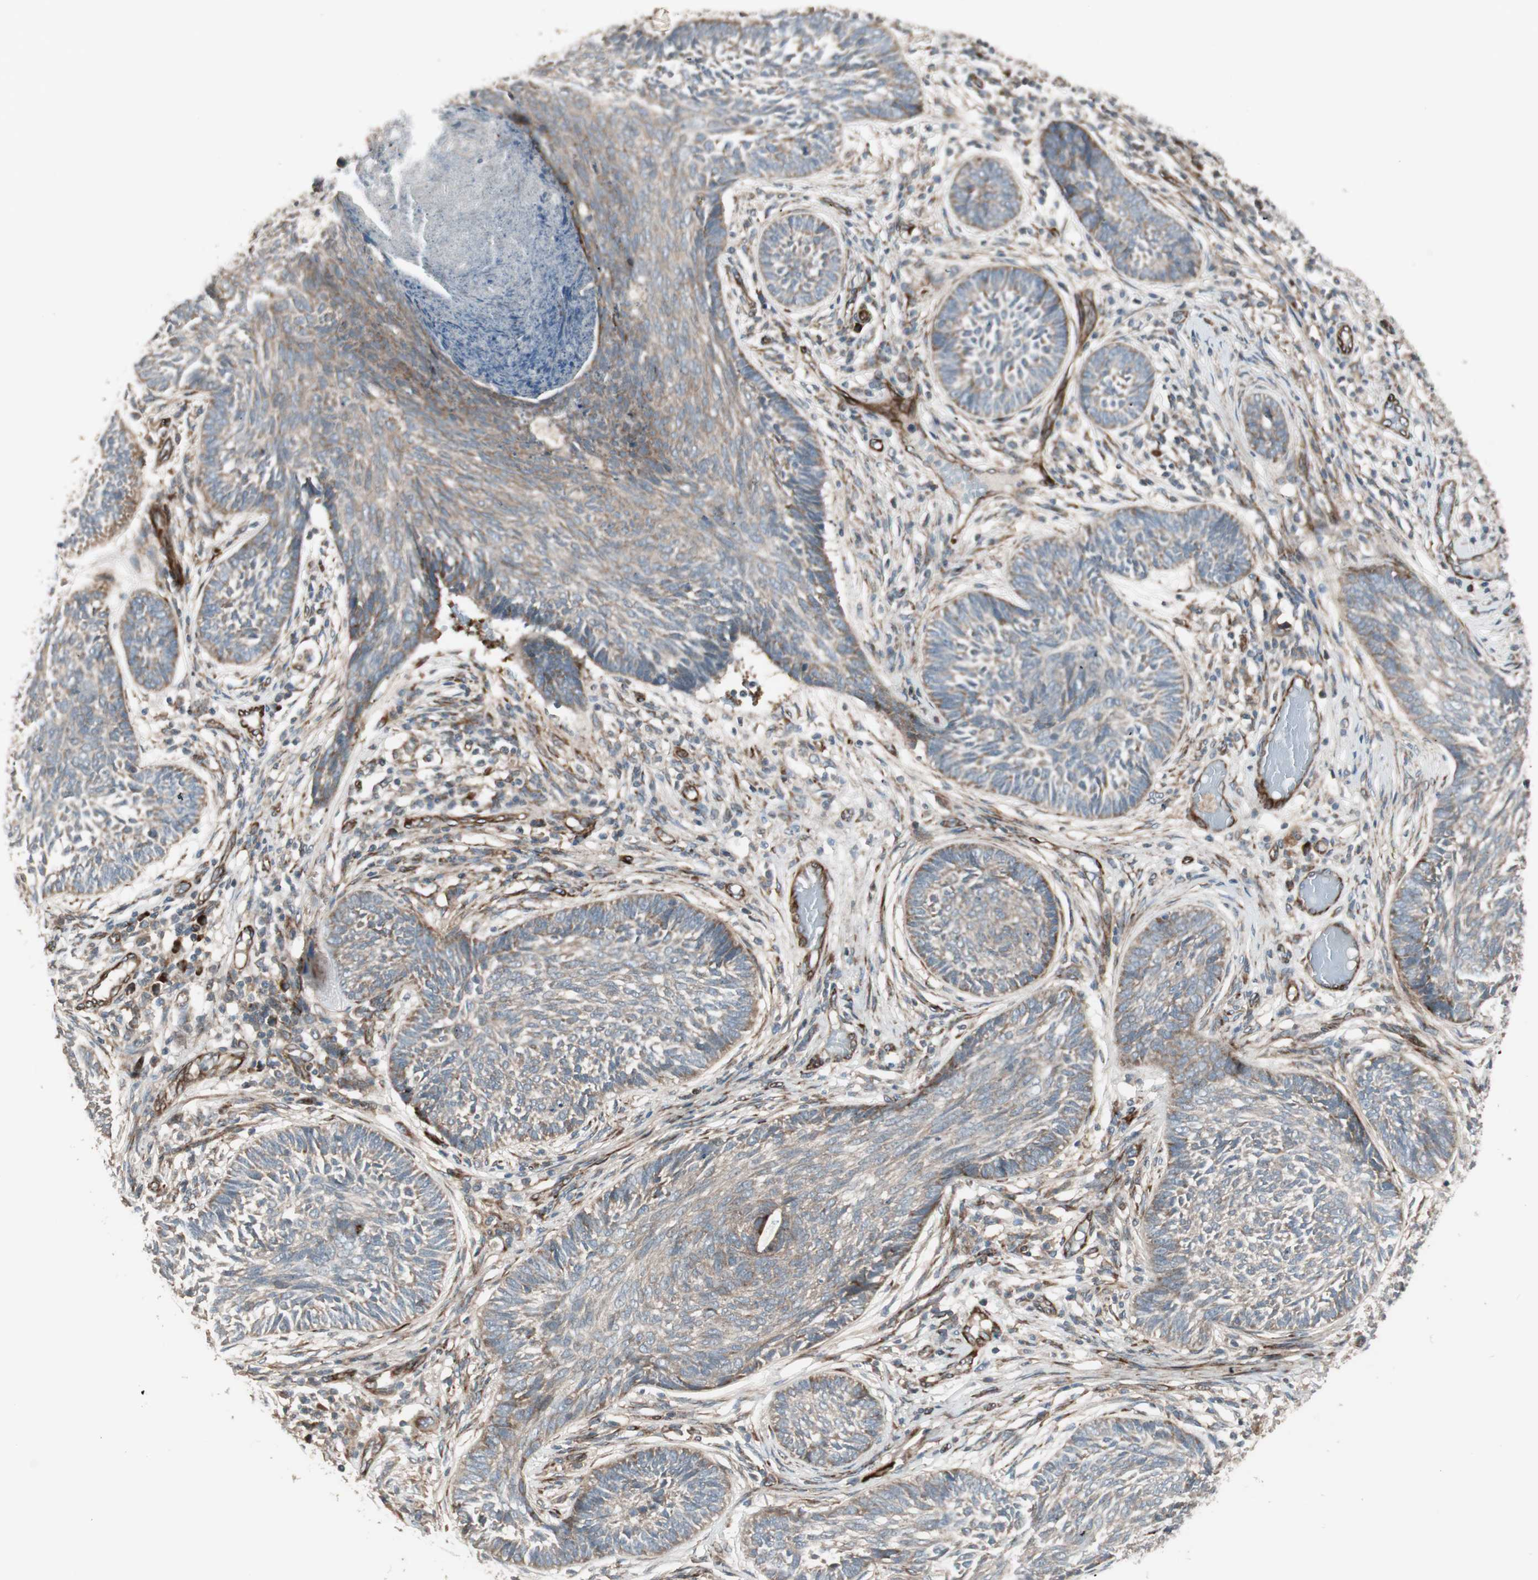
{"staining": {"intensity": "weak", "quantity": ">75%", "location": "cytoplasmic/membranous"}, "tissue": "skin cancer", "cell_type": "Tumor cells", "image_type": "cancer", "snomed": [{"axis": "morphology", "description": "Papilloma, NOS"}, {"axis": "morphology", "description": "Basal cell carcinoma"}, {"axis": "topography", "description": "Skin"}], "caption": "An image of papilloma (skin) stained for a protein exhibits weak cytoplasmic/membranous brown staining in tumor cells.", "gene": "PPP2R5E", "patient": {"sex": "male", "age": 87}}